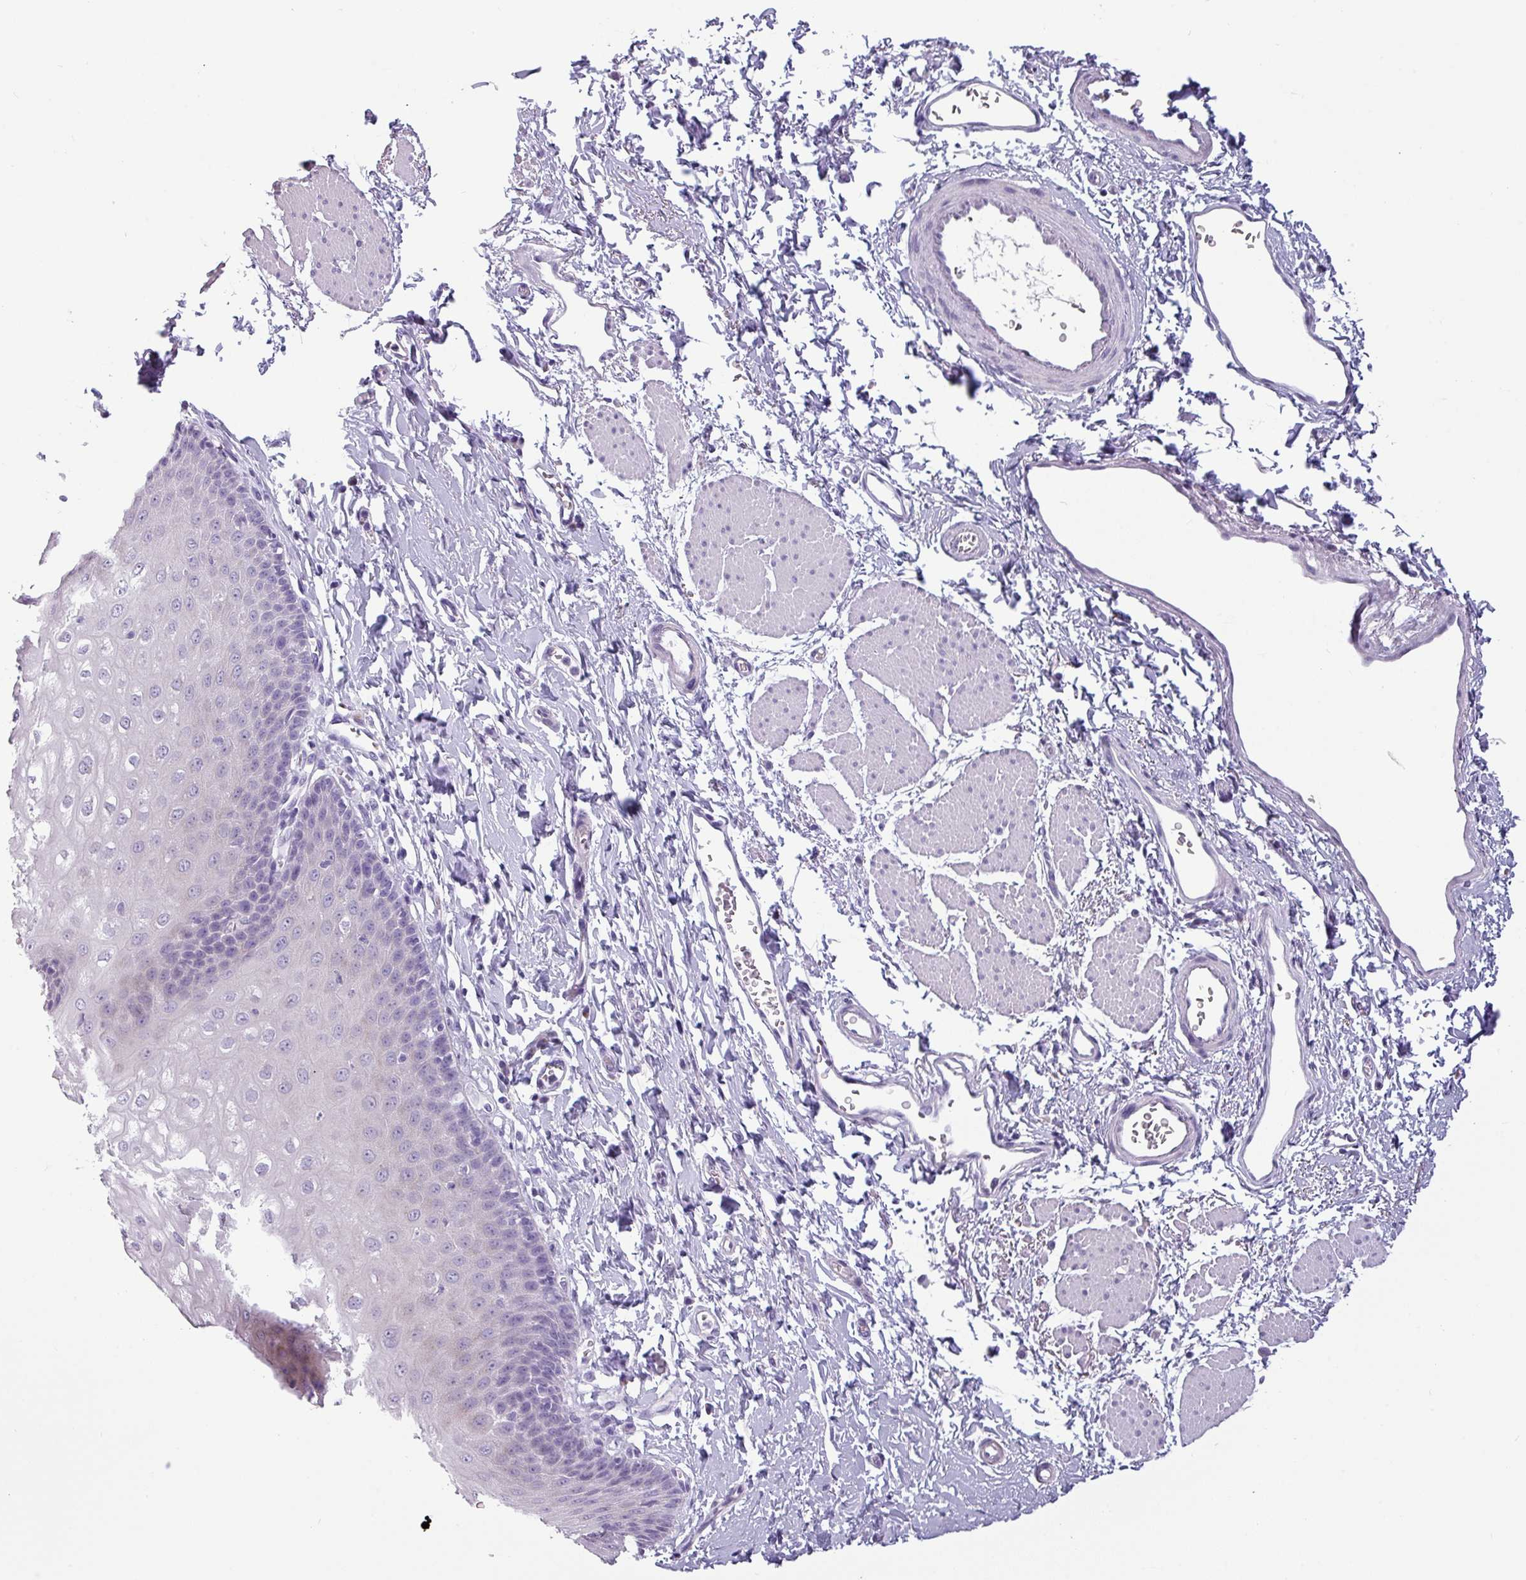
{"staining": {"intensity": "weak", "quantity": "<25%", "location": "cytoplasmic/membranous"}, "tissue": "esophagus", "cell_type": "Squamous epithelial cells", "image_type": "normal", "snomed": [{"axis": "morphology", "description": "Normal tissue, NOS"}, {"axis": "topography", "description": "Esophagus"}], "caption": "High magnification brightfield microscopy of unremarkable esophagus stained with DAB (brown) and counterstained with hematoxylin (blue): squamous epithelial cells show no significant expression. (Immunohistochemistry, brightfield microscopy, high magnification).", "gene": "SLC26A9", "patient": {"sex": "male", "age": 70}}